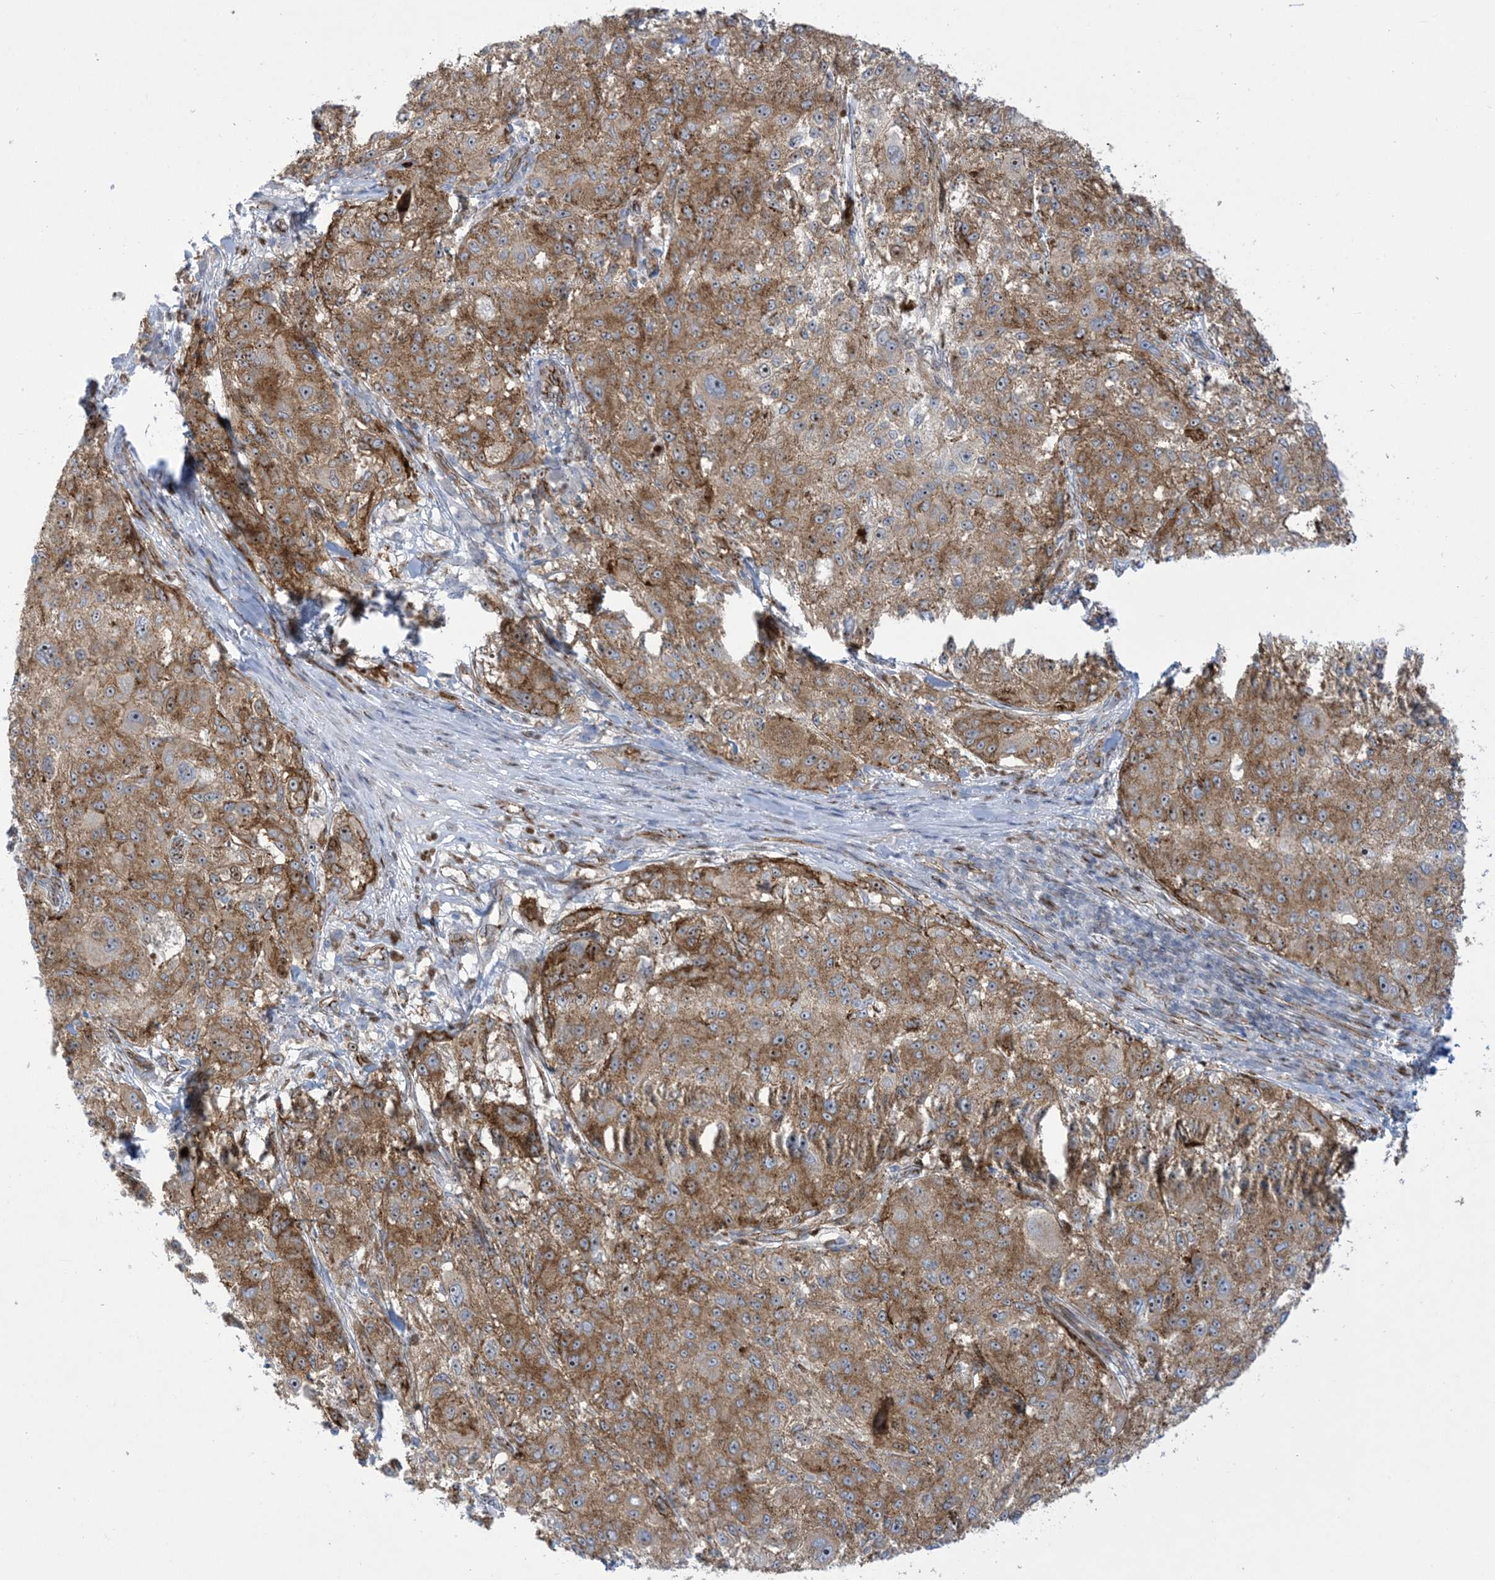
{"staining": {"intensity": "moderate", "quantity": ">75%", "location": "cytoplasmic/membranous"}, "tissue": "melanoma", "cell_type": "Tumor cells", "image_type": "cancer", "snomed": [{"axis": "morphology", "description": "Necrosis, NOS"}, {"axis": "morphology", "description": "Malignant melanoma, NOS"}, {"axis": "topography", "description": "Skin"}], "caption": "IHC (DAB) staining of human melanoma shows moderate cytoplasmic/membranous protein staining in approximately >75% of tumor cells.", "gene": "MARS2", "patient": {"sex": "female", "age": 87}}